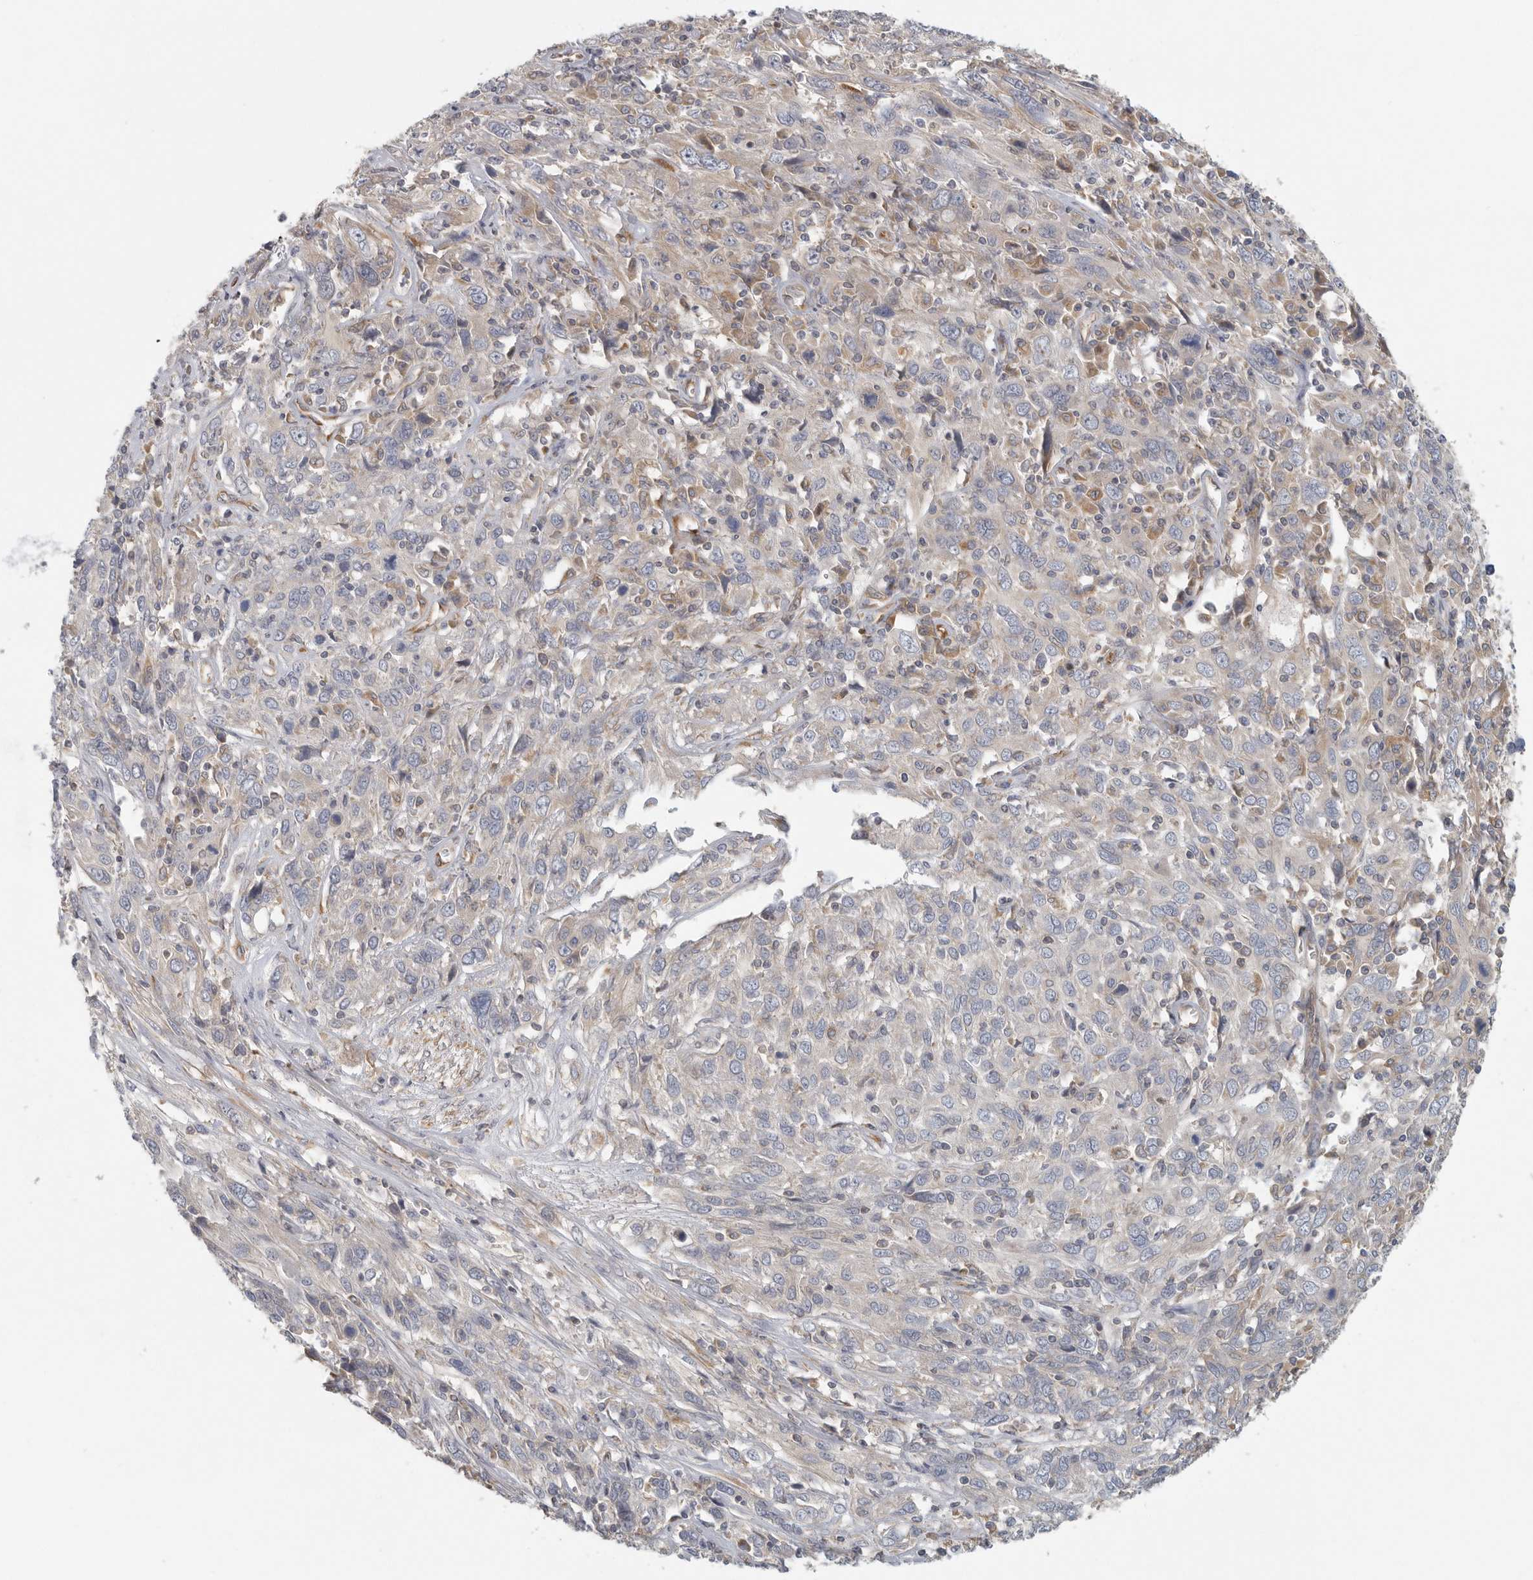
{"staining": {"intensity": "weak", "quantity": "<25%", "location": "cytoplasmic/membranous"}, "tissue": "cervical cancer", "cell_type": "Tumor cells", "image_type": "cancer", "snomed": [{"axis": "morphology", "description": "Squamous cell carcinoma, NOS"}, {"axis": "topography", "description": "Cervix"}], "caption": "This is an IHC histopathology image of squamous cell carcinoma (cervical). There is no positivity in tumor cells.", "gene": "BCAP29", "patient": {"sex": "female", "age": 46}}